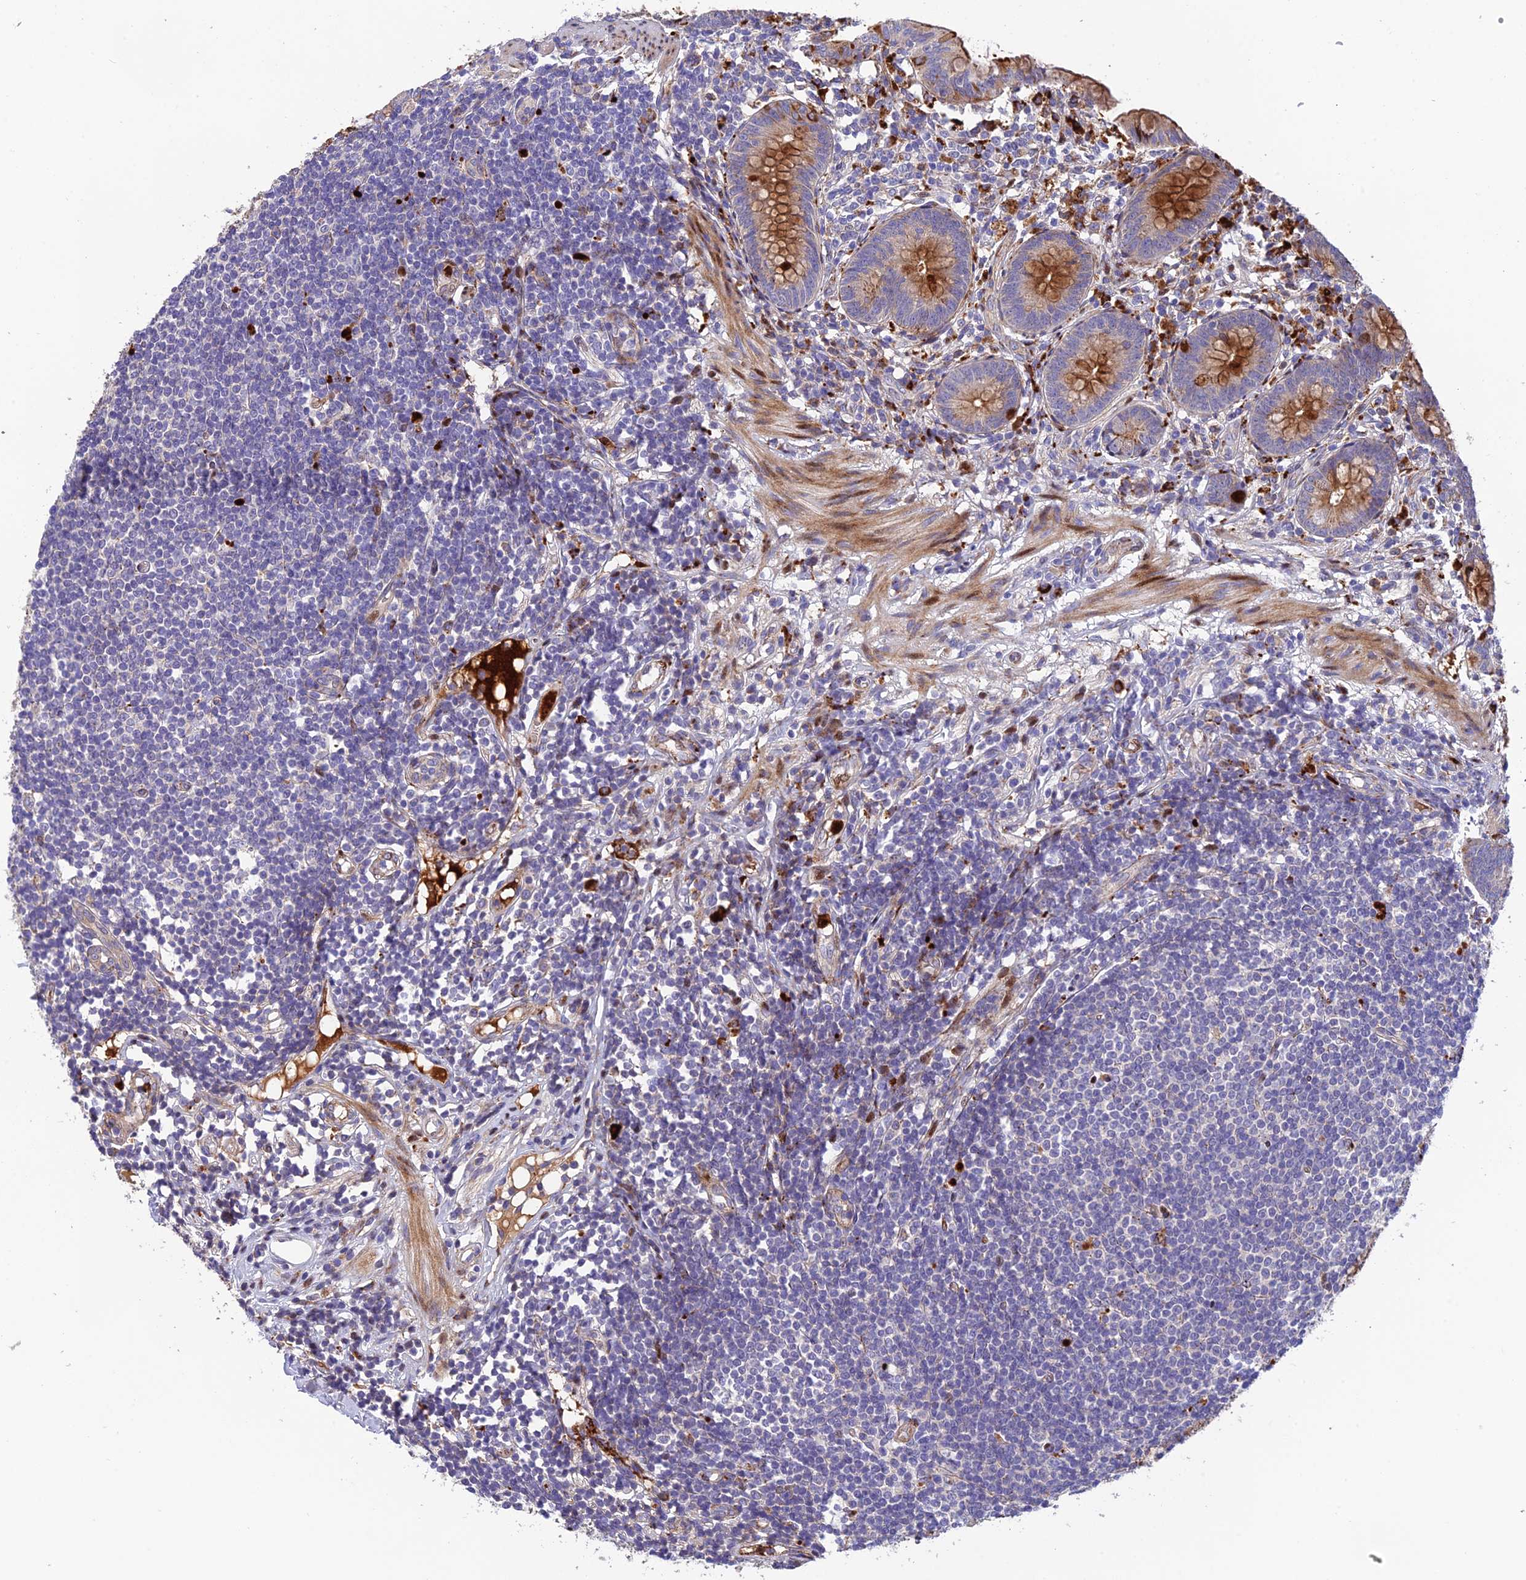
{"staining": {"intensity": "moderate", "quantity": ">75%", "location": "cytoplasmic/membranous"}, "tissue": "appendix", "cell_type": "Glandular cells", "image_type": "normal", "snomed": [{"axis": "morphology", "description": "Normal tissue, NOS"}, {"axis": "topography", "description": "Appendix"}], "caption": "A brown stain labels moderate cytoplasmic/membranous staining of a protein in glandular cells of unremarkable appendix. The protein of interest is shown in brown color, while the nuclei are stained blue.", "gene": "CPSF4L", "patient": {"sex": "female", "age": 62}}